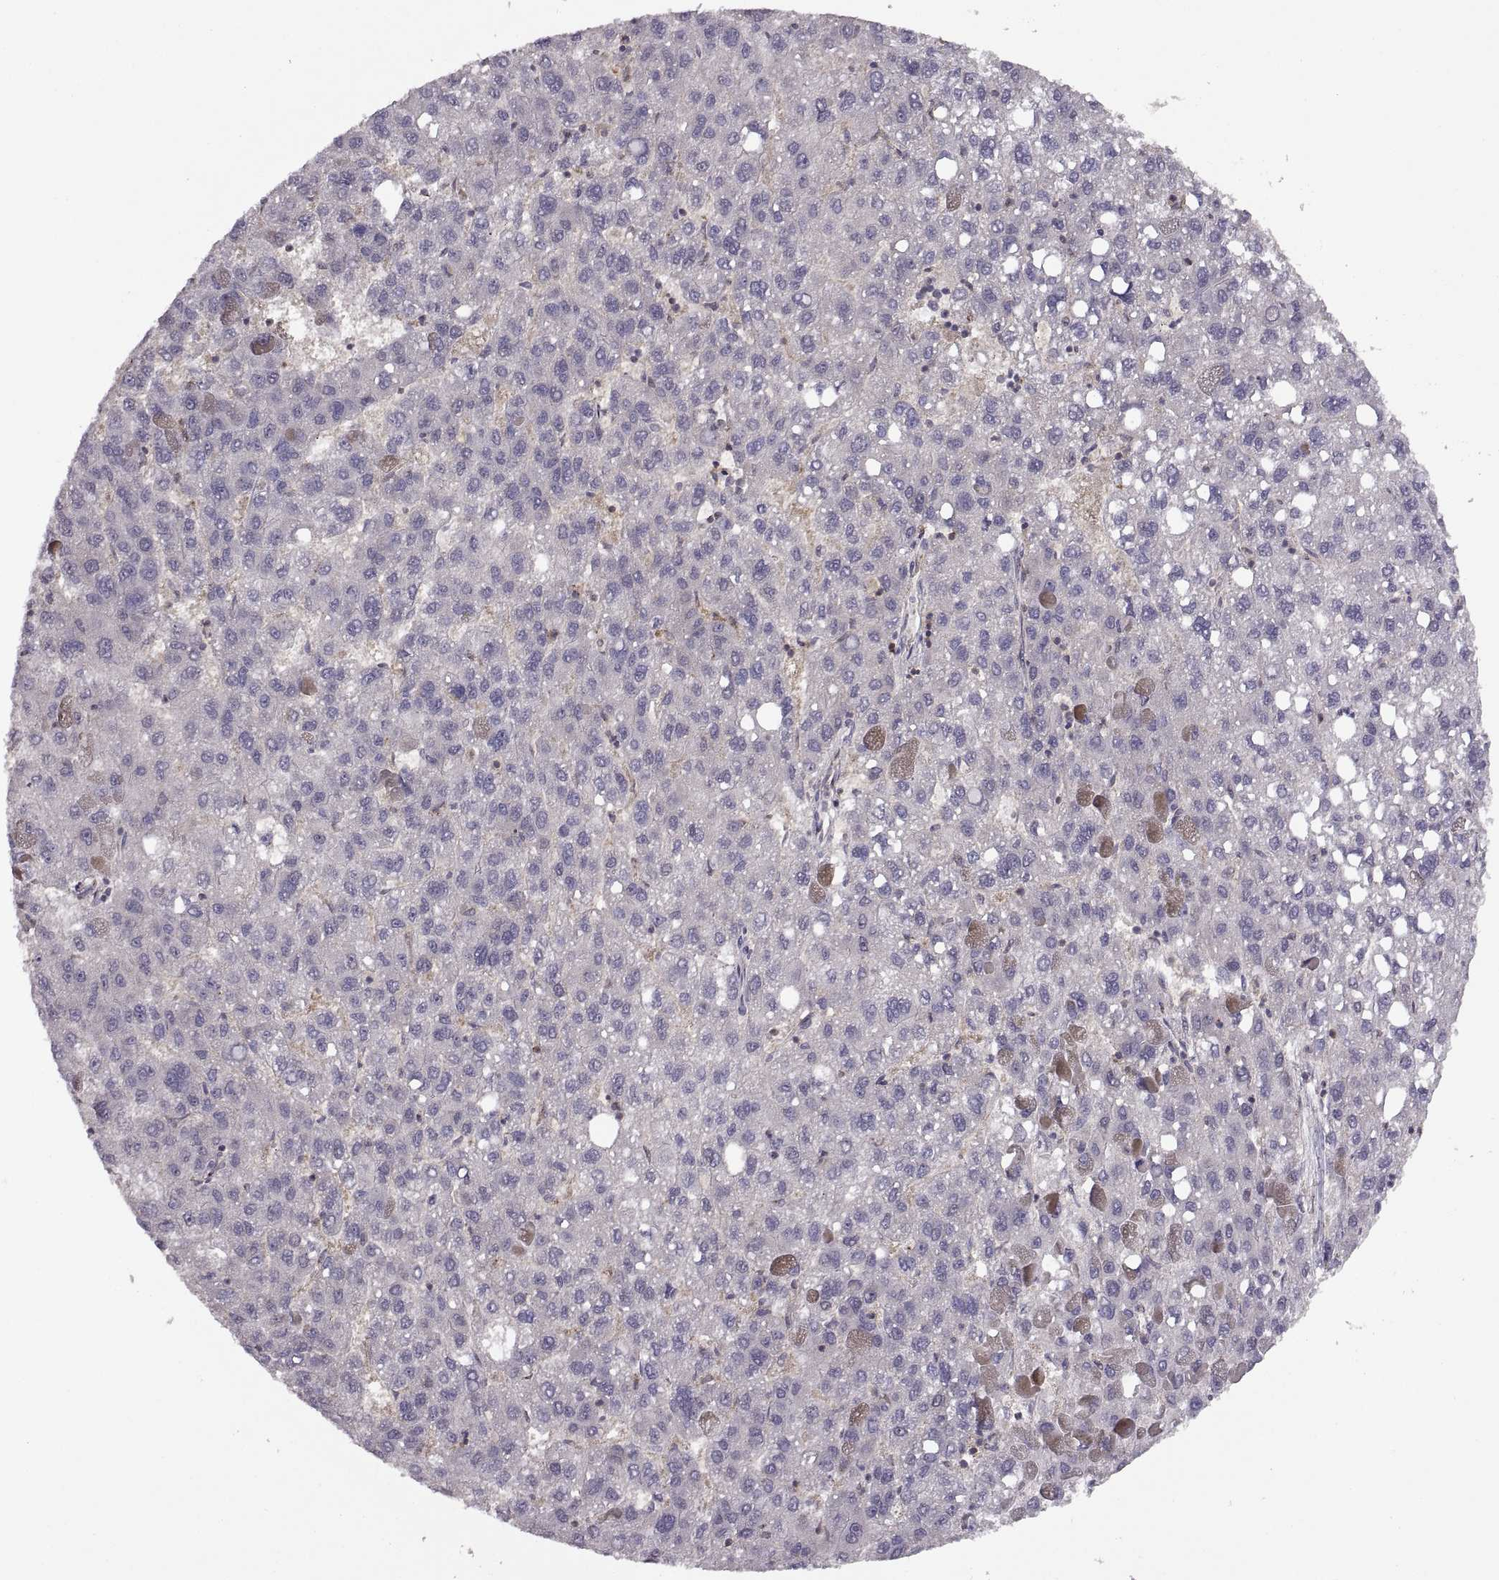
{"staining": {"intensity": "negative", "quantity": "none", "location": "none"}, "tissue": "liver cancer", "cell_type": "Tumor cells", "image_type": "cancer", "snomed": [{"axis": "morphology", "description": "Carcinoma, Hepatocellular, NOS"}, {"axis": "topography", "description": "Liver"}], "caption": "Histopathology image shows no significant protein staining in tumor cells of liver hepatocellular carcinoma.", "gene": "NMNAT2", "patient": {"sex": "female", "age": 82}}